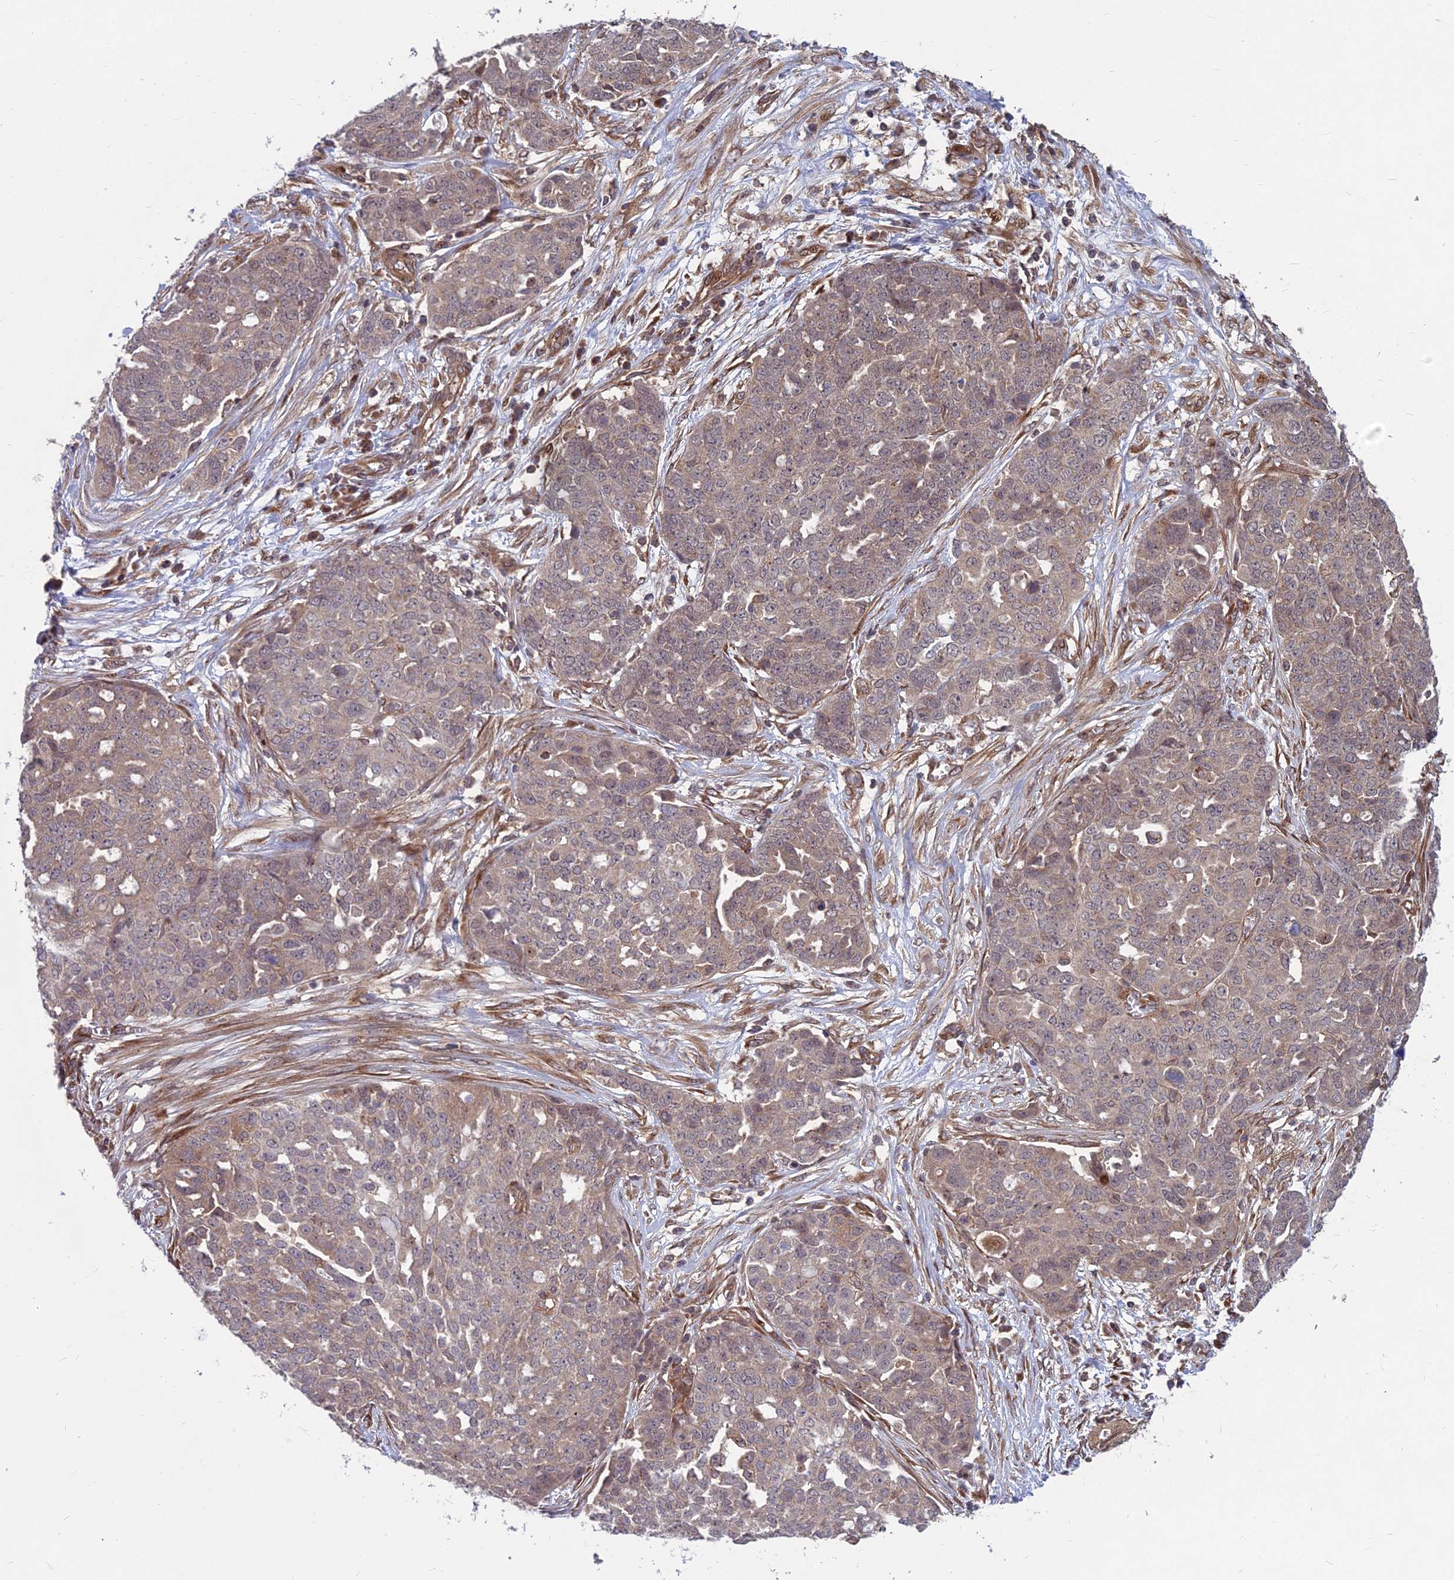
{"staining": {"intensity": "weak", "quantity": "<25%", "location": "cytoplasmic/membranous"}, "tissue": "ovarian cancer", "cell_type": "Tumor cells", "image_type": "cancer", "snomed": [{"axis": "morphology", "description": "Cystadenocarcinoma, serous, NOS"}, {"axis": "topography", "description": "Soft tissue"}, {"axis": "topography", "description": "Ovary"}], "caption": "Immunohistochemical staining of ovarian cancer (serous cystadenocarcinoma) displays no significant expression in tumor cells.", "gene": "MFSD8", "patient": {"sex": "female", "age": 57}}